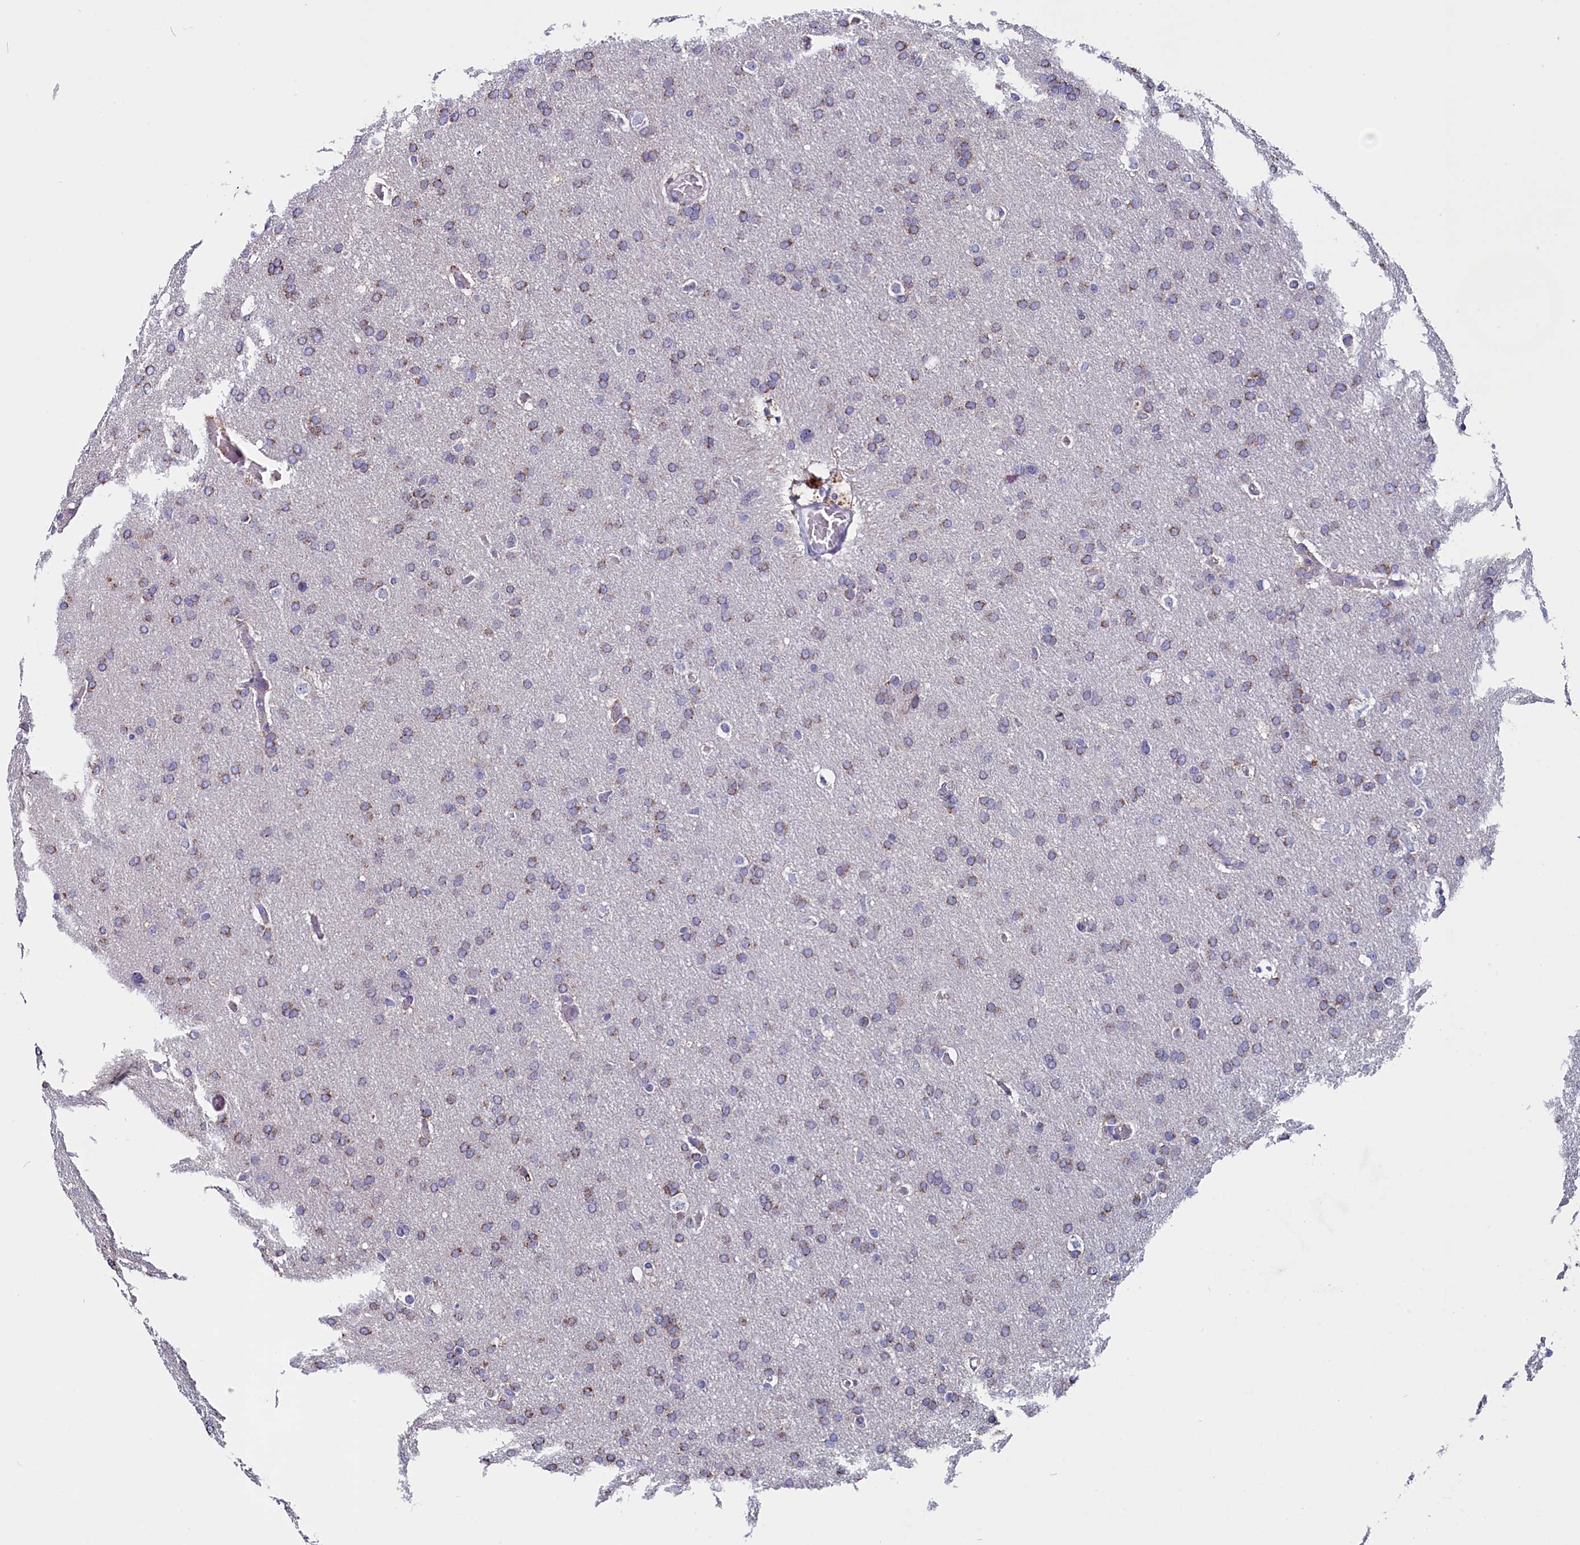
{"staining": {"intensity": "weak", "quantity": "25%-75%", "location": "cytoplasmic/membranous"}, "tissue": "glioma", "cell_type": "Tumor cells", "image_type": "cancer", "snomed": [{"axis": "morphology", "description": "Glioma, malignant, High grade"}, {"axis": "topography", "description": "Cerebral cortex"}], "caption": "Brown immunohistochemical staining in malignant glioma (high-grade) displays weak cytoplasmic/membranous positivity in about 25%-75% of tumor cells.", "gene": "CIAPIN1", "patient": {"sex": "female", "age": 36}}